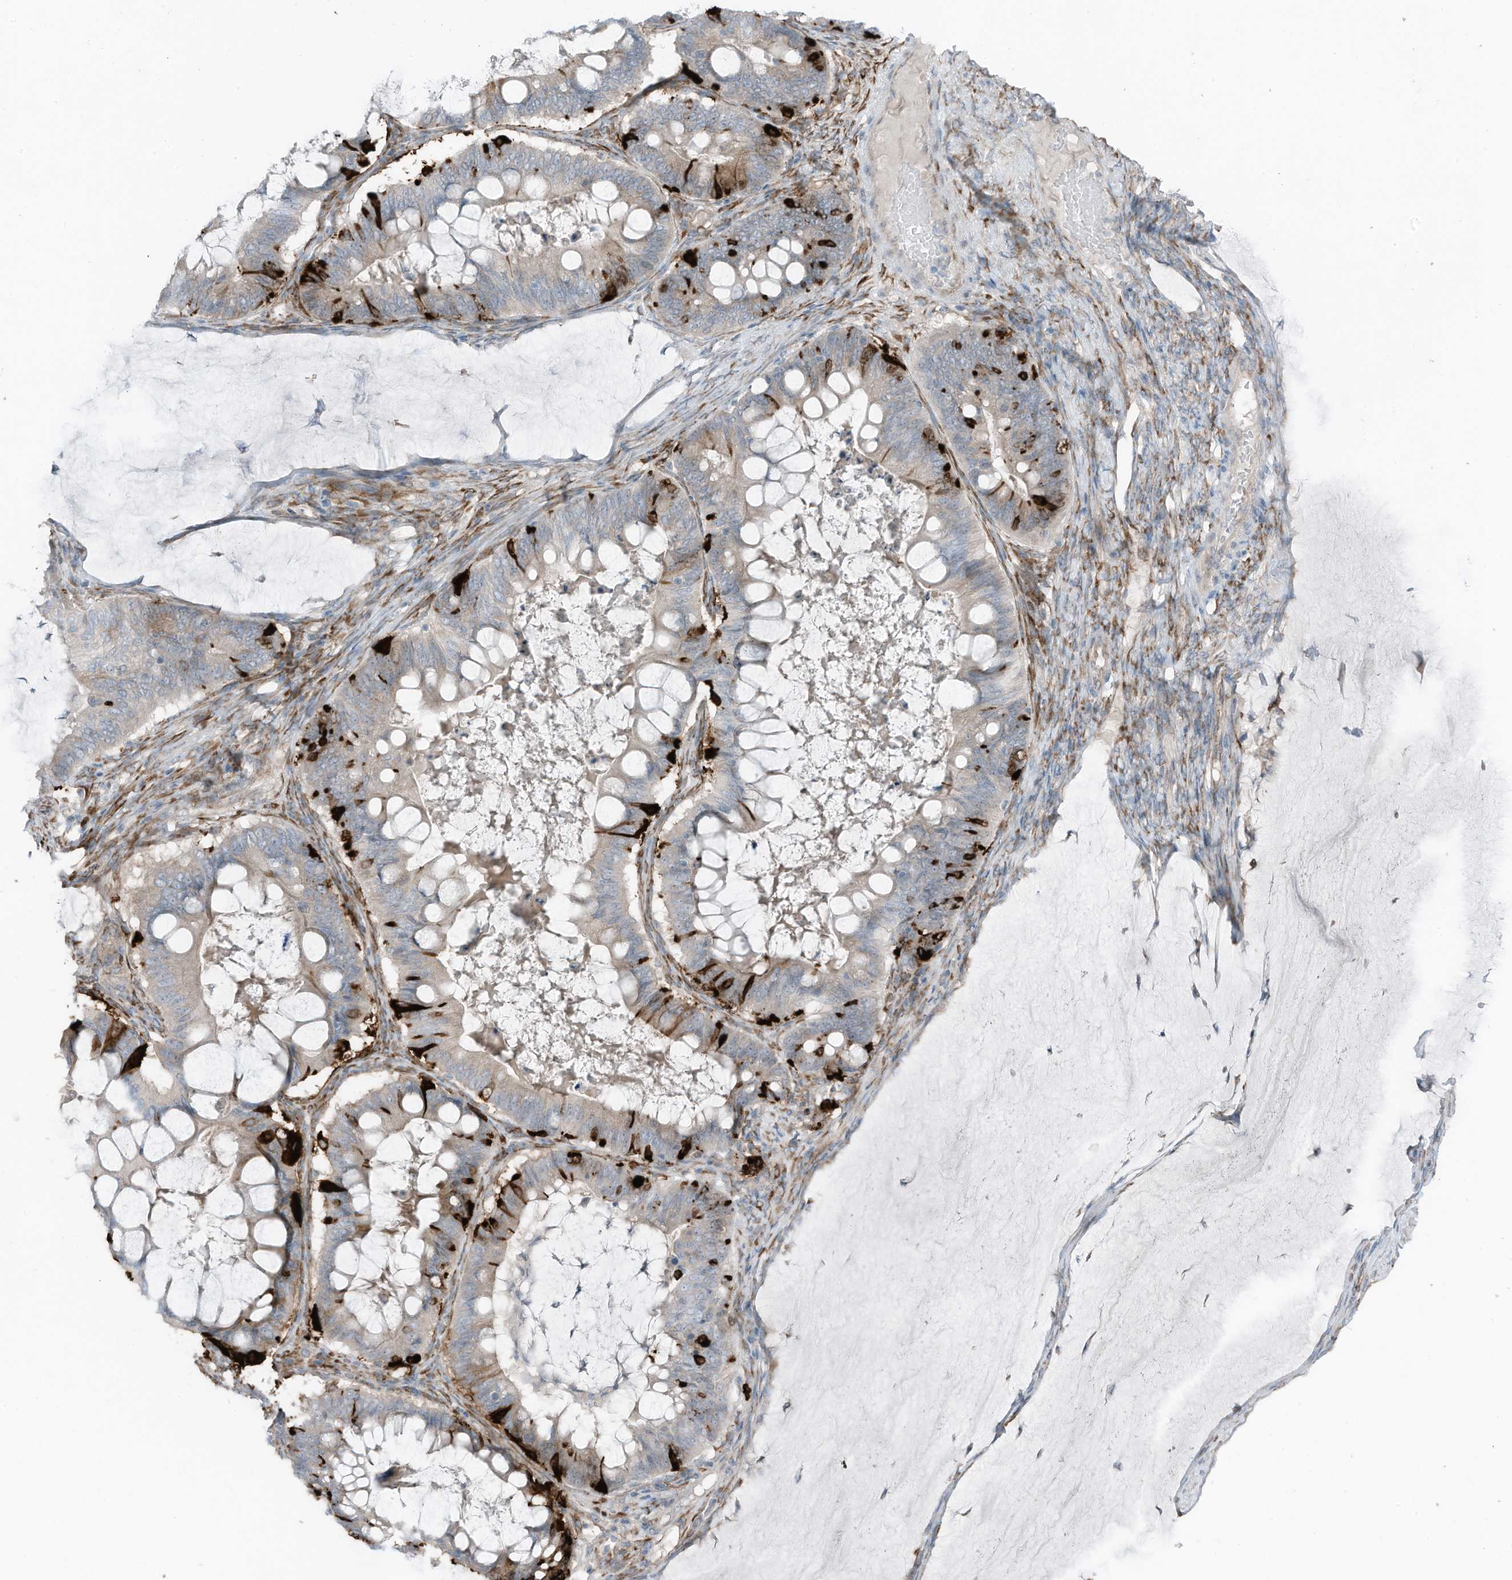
{"staining": {"intensity": "strong", "quantity": "<25%", "location": "cytoplasmic/membranous"}, "tissue": "ovarian cancer", "cell_type": "Tumor cells", "image_type": "cancer", "snomed": [{"axis": "morphology", "description": "Cystadenocarcinoma, mucinous, NOS"}, {"axis": "topography", "description": "Ovary"}], "caption": "Immunohistochemistry of human ovarian cancer (mucinous cystadenocarcinoma) demonstrates medium levels of strong cytoplasmic/membranous positivity in about <25% of tumor cells.", "gene": "ARHGEF33", "patient": {"sex": "female", "age": 61}}